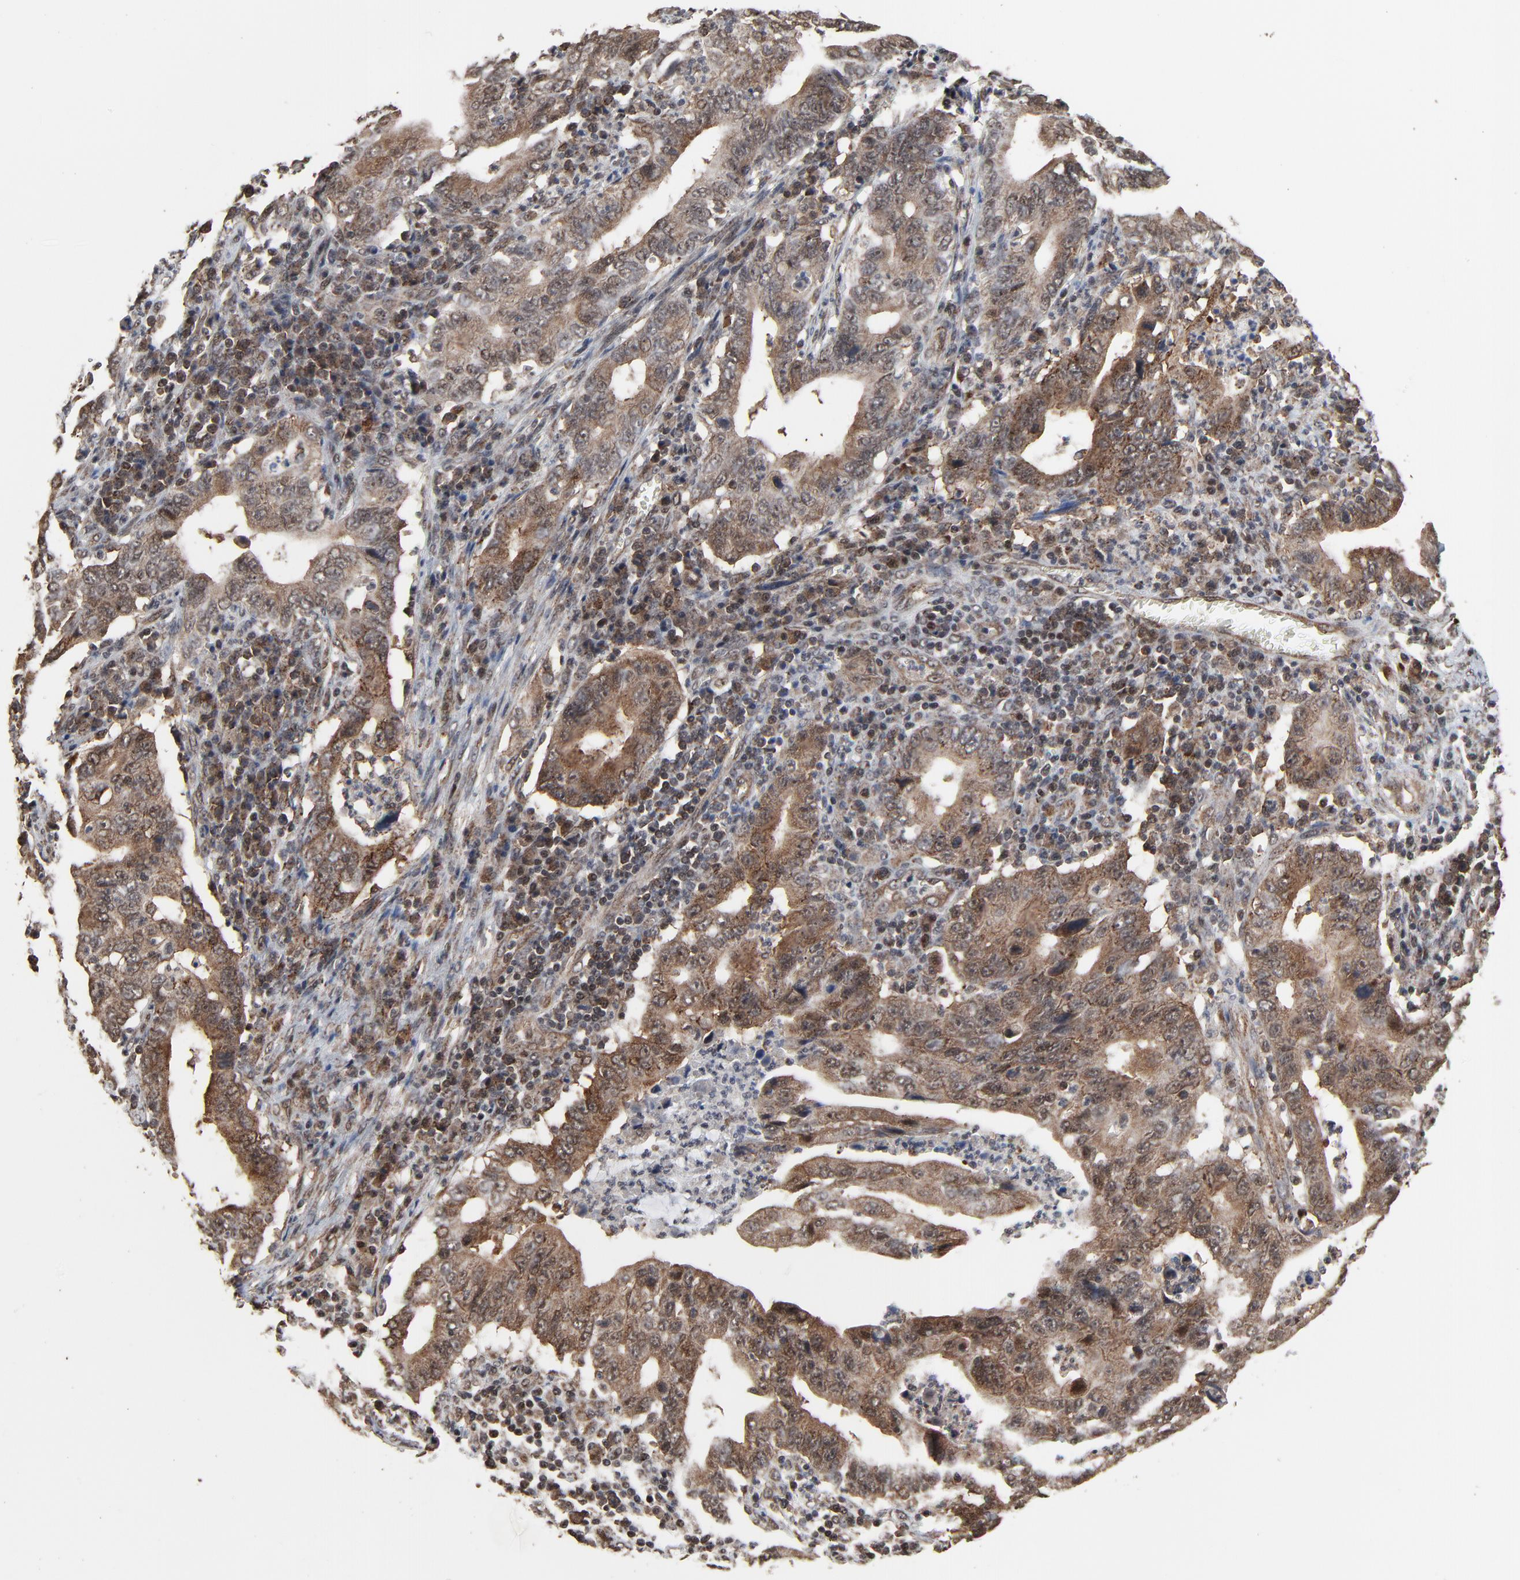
{"staining": {"intensity": "moderate", "quantity": ">75%", "location": "cytoplasmic/membranous,nuclear"}, "tissue": "stomach cancer", "cell_type": "Tumor cells", "image_type": "cancer", "snomed": [{"axis": "morphology", "description": "Adenocarcinoma, NOS"}, {"axis": "topography", "description": "Stomach, upper"}], "caption": "Approximately >75% of tumor cells in stomach cancer (adenocarcinoma) exhibit moderate cytoplasmic/membranous and nuclear protein expression as visualized by brown immunohistochemical staining.", "gene": "RHOJ", "patient": {"sex": "male", "age": 63}}